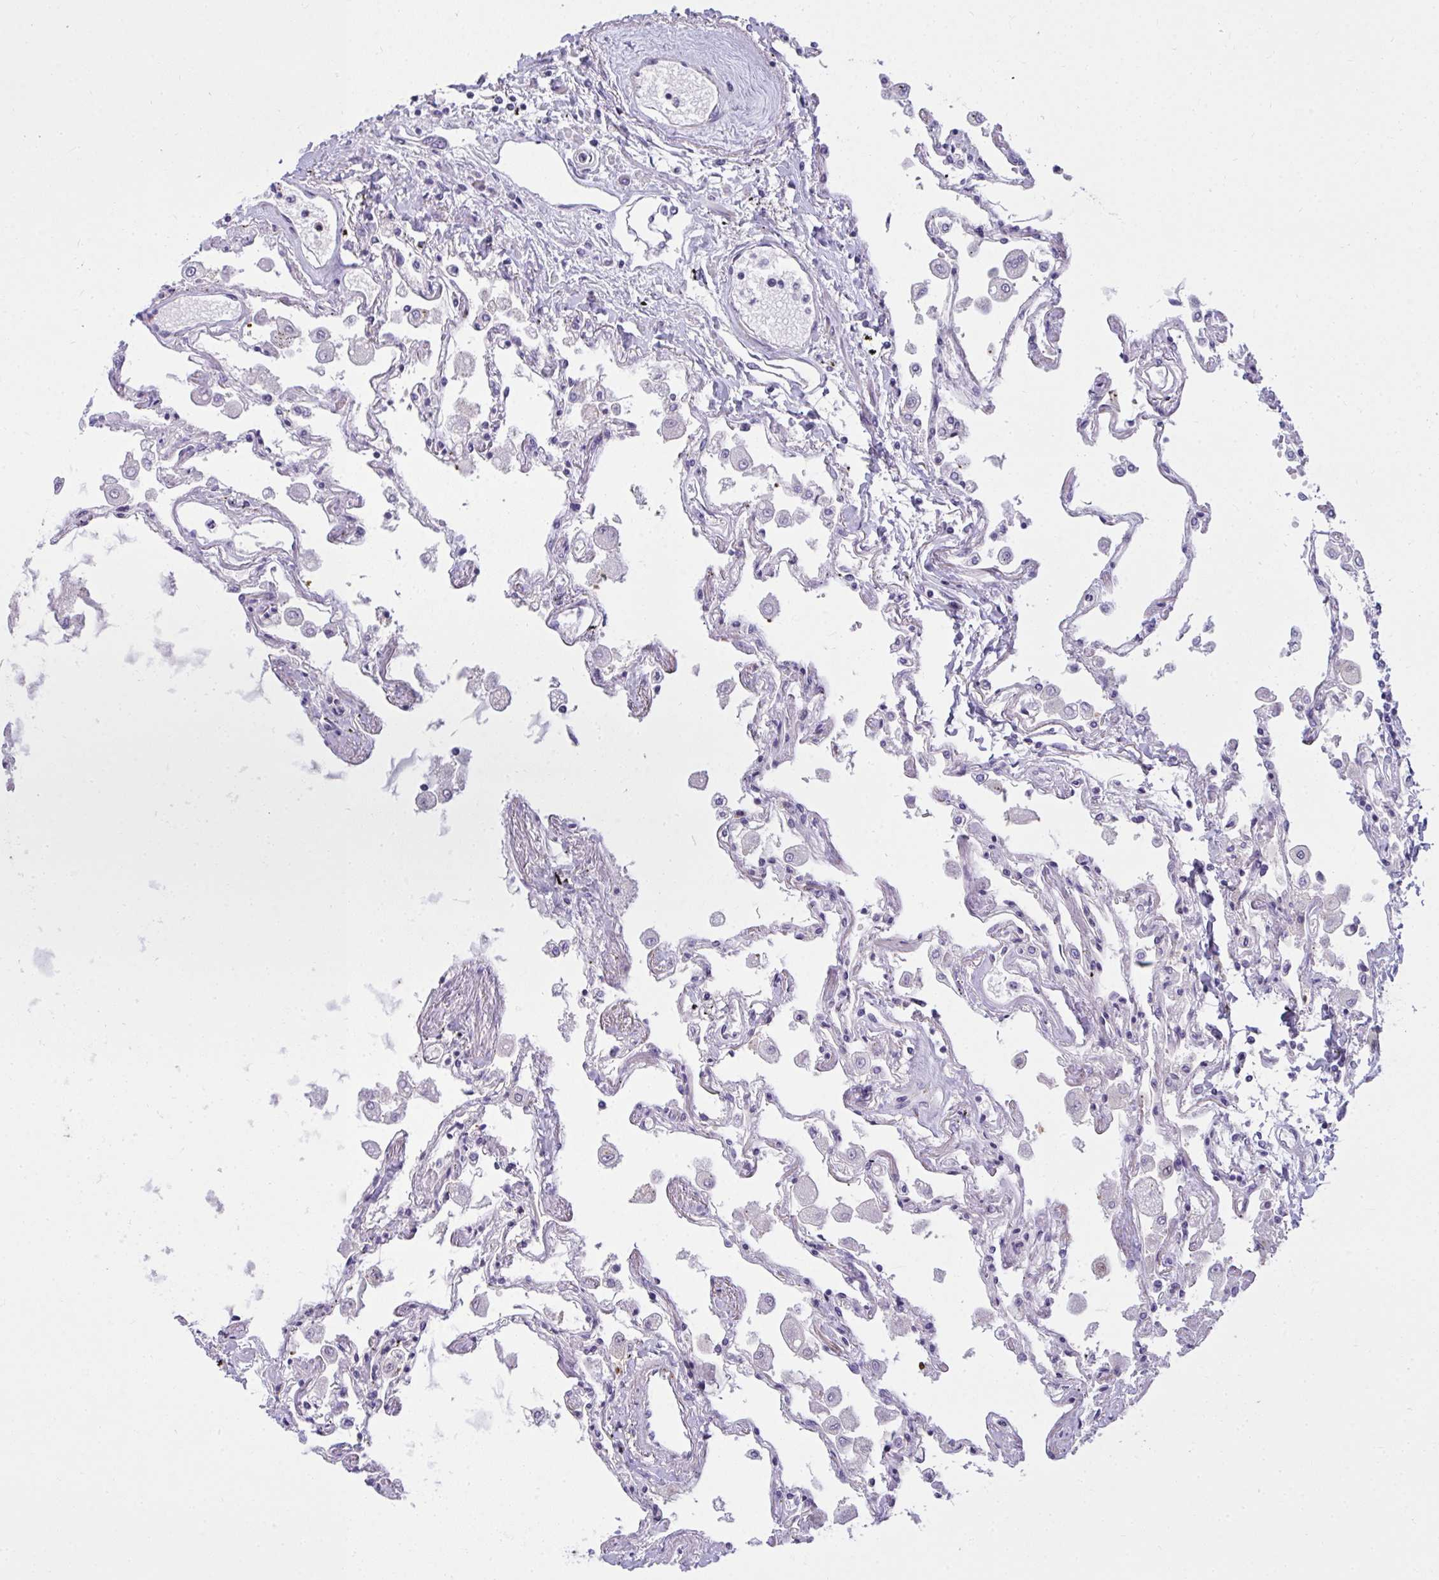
{"staining": {"intensity": "weak", "quantity": "<25%", "location": "cytoplasmic/membranous"}, "tissue": "lung", "cell_type": "Alveolar cells", "image_type": "normal", "snomed": [{"axis": "morphology", "description": "Normal tissue, NOS"}, {"axis": "morphology", "description": "Adenocarcinoma, NOS"}, {"axis": "topography", "description": "Cartilage tissue"}, {"axis": "topography", "description": "Lung"}], "caption": "Immunohistochemistry (IHC) of unremarkable human lung displays no positivity in alveolar cells. (DAB immunohistochemistry, high magnification).", "gene": "SRRM4", "patient": {"sex": "female", "age": 67}}